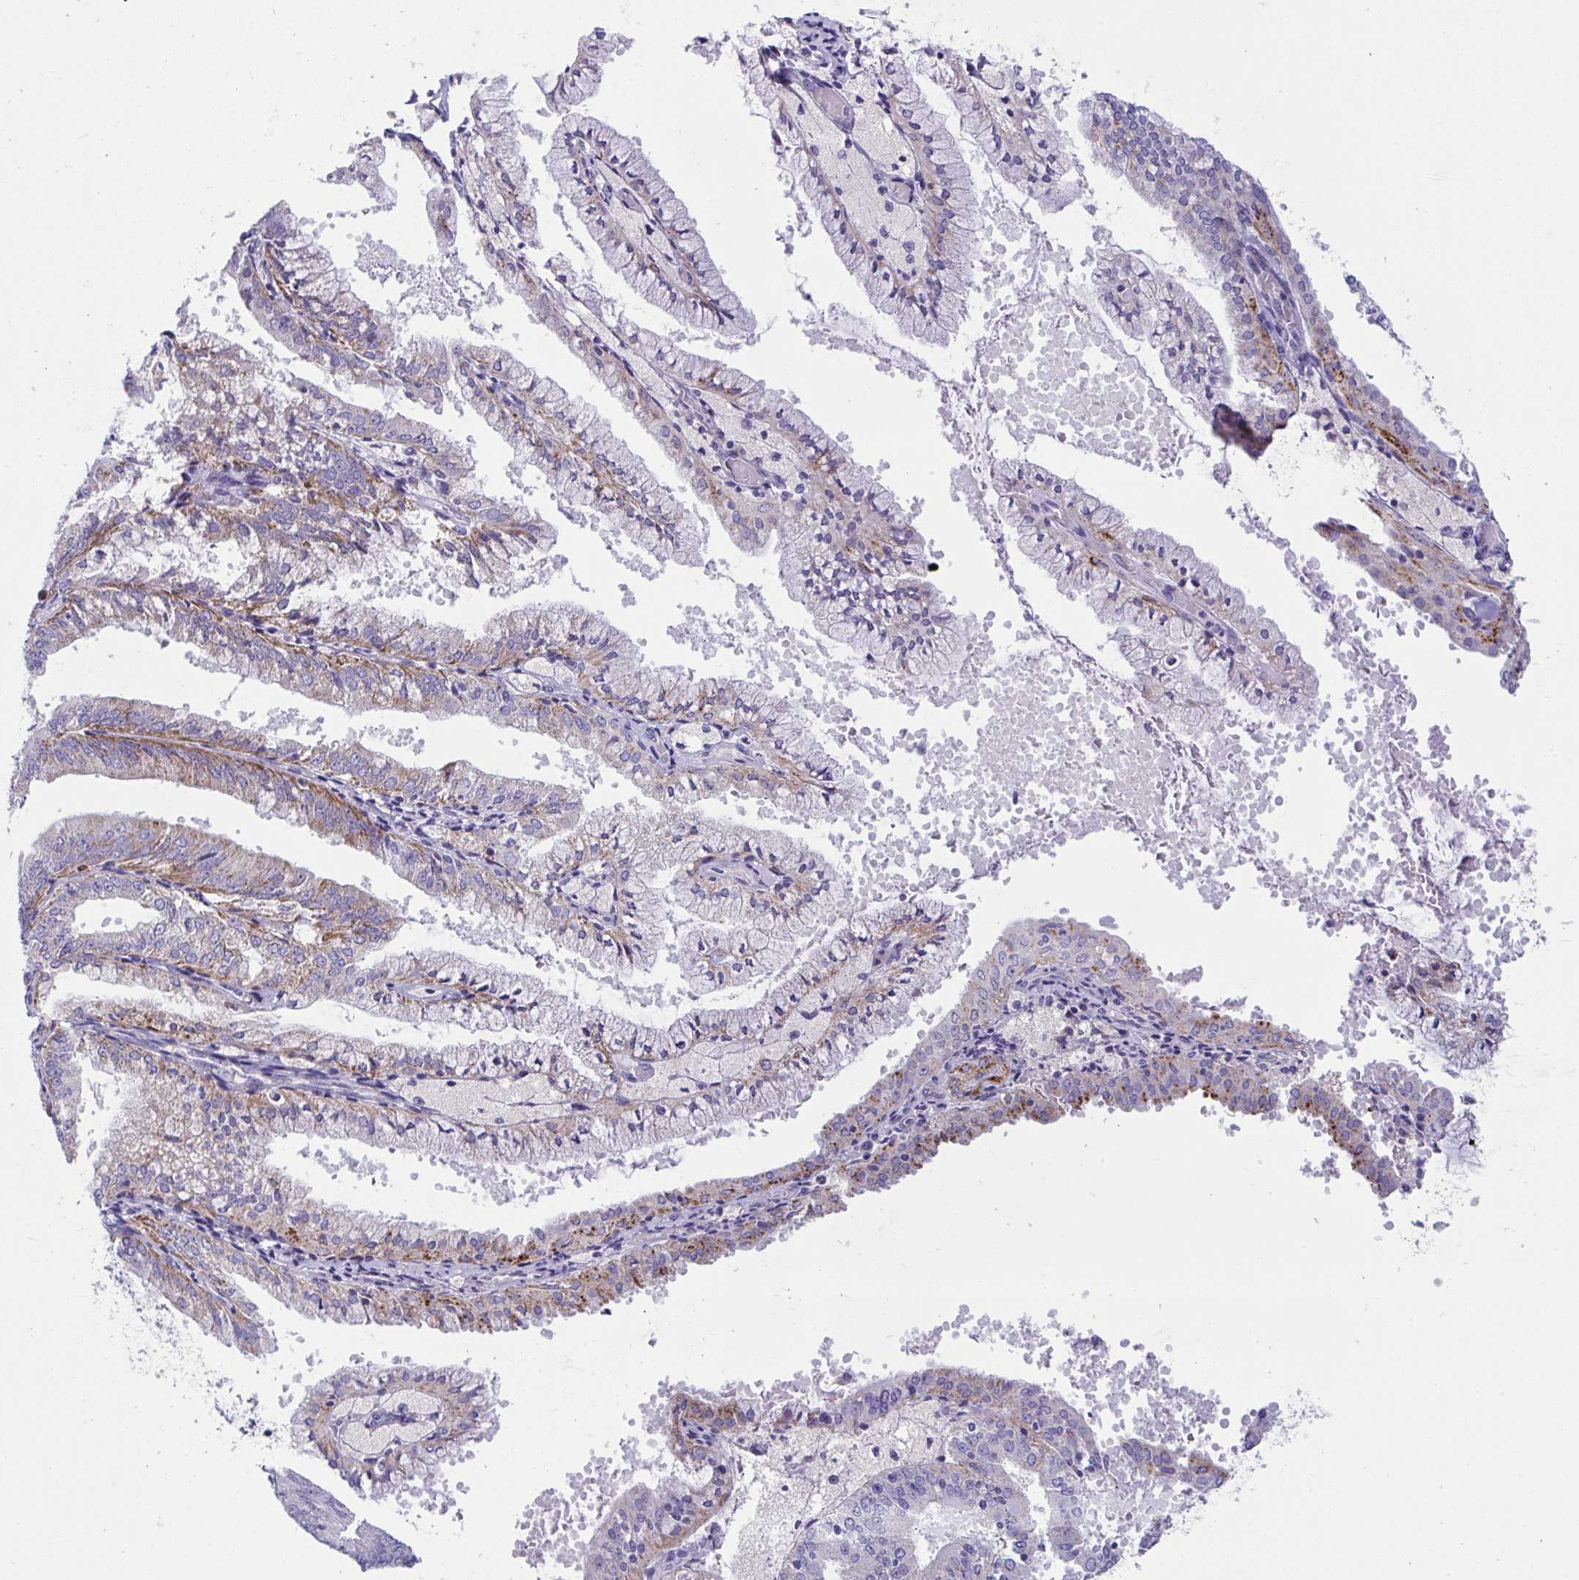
{"staining": {"intensity": "moderate", "quantity": "25%-75%", "location": "cytoplasmic/membranous"}, "tissue": "endometrial cancer", "cell_type": "Tumor cells", "image_type": "cancer", "snomed": [{"axis": "morphology", "description": "Adenocarcinoma, NOS"}, {"axis": "topography", "description": "Endometrium"}], "caption": "Tumor cells demonstrate medium levels of moderate cytoplasmic/membranous positivity in approximately 25%-75% of cells in human endometrial adenocarcinoma.", "gene": "DTX3", "patient": {"sex": "female", "age": 63}}